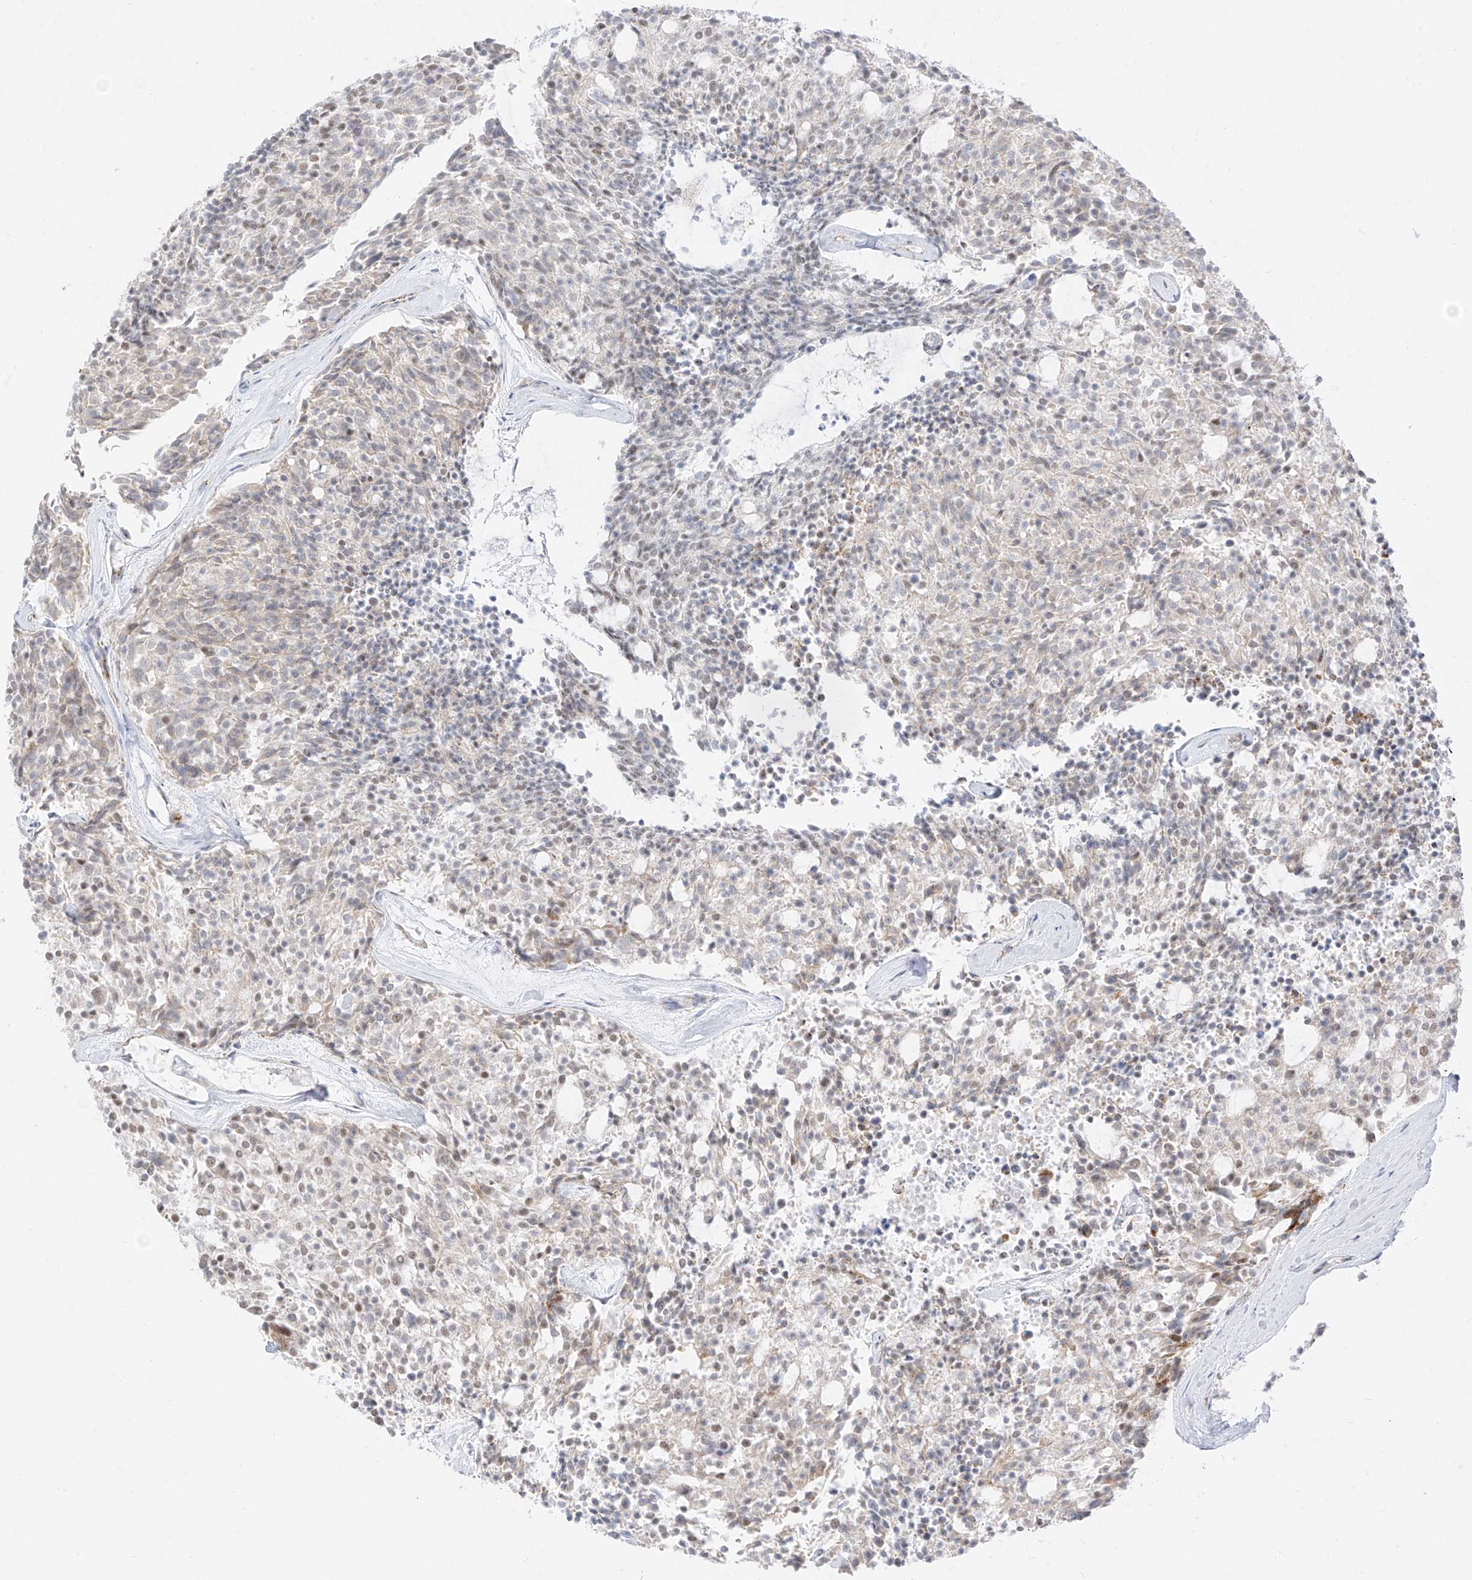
{"staining": {"intensity": "moderate", "quantity": "25%-75%", "location": "nuclear"}, "tissue": "carcinoid", "cell_type": "Tumor cells", "image_type": "cancer", "snomed": [{"axis": "morphology", "description": "Carcinoid, malignant, NOS"}, {"axis": "topography", "description": "Pancreas"}], "caption": "Immunohistochemistry staining of carcinoid (malignant), which reveals medium levels of moderate nuclear positivity in approximately 25%-75% of tumor cells indicating moderate nuclear protein staining. The staining was performed using DAB (brown) for protein detection and nuclei were counterstained in hematoxylin (blue).", "gene": "SUPT5H", "patient": {"sex": "female", "age": 54}}